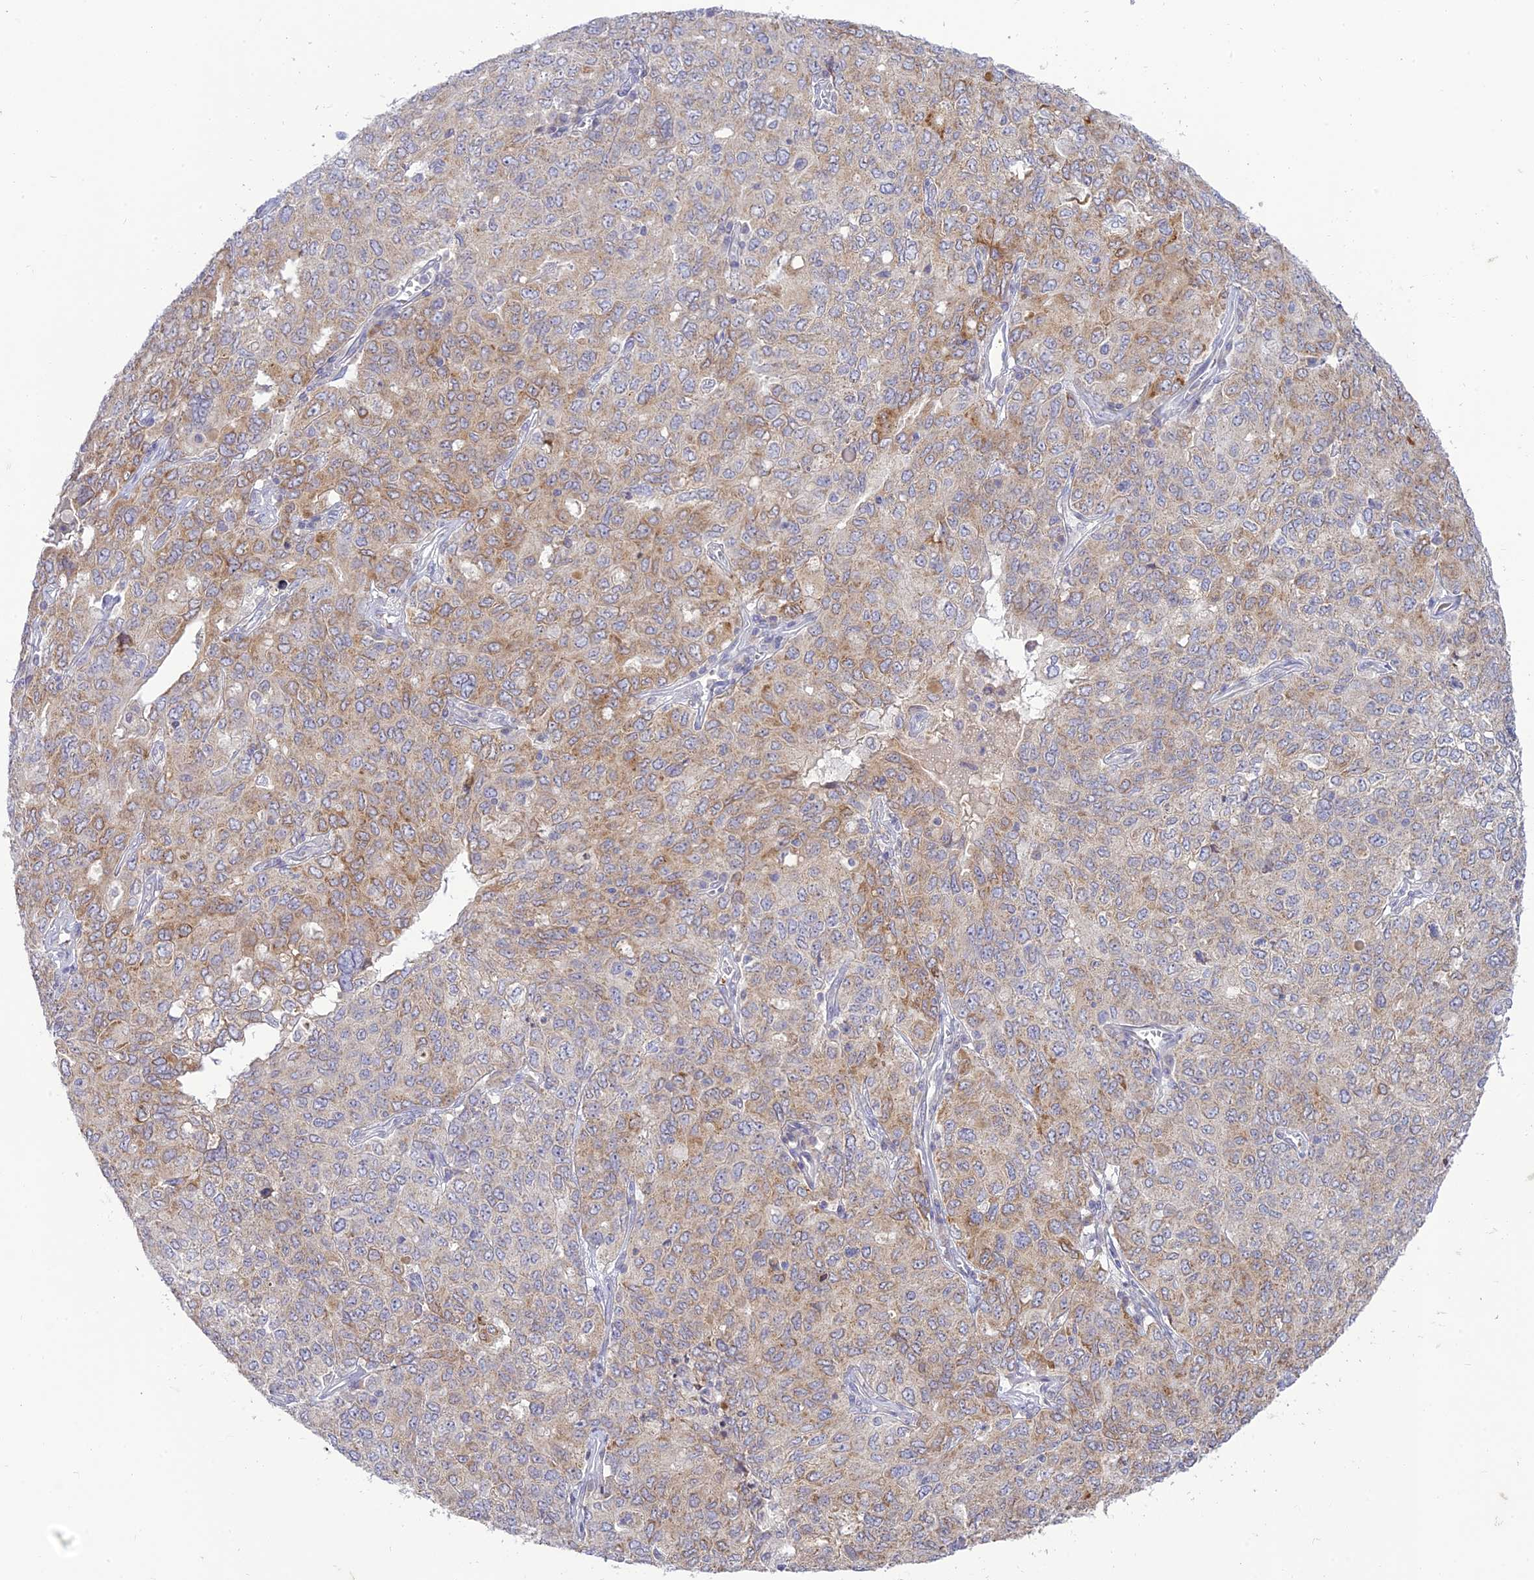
{"staining": {"intensity": "moderate", "quantity": "<25%", "location": "cytoplasmic/membranous"}, "tissue": "ovarian cancer", "cell_type": "Tumor cells", "image_type": "cancer", "snomed": [{"axis": "morphology", "description": "Carcinoma, endometroid"}, {"axis": "topography", "description": "Ovary"}], "caption": "DAB immunohistochemical staining of human ovarian cancer (endometroid carcinoma) demonstrates moderate cytoplasmic/membranous protein expression in about <25% of tumor cells. The protein is shown in brown color, while the nuclei are stained blue.", "gene": "TMEM40", "patient": {"sex": "female", "age": 62}}